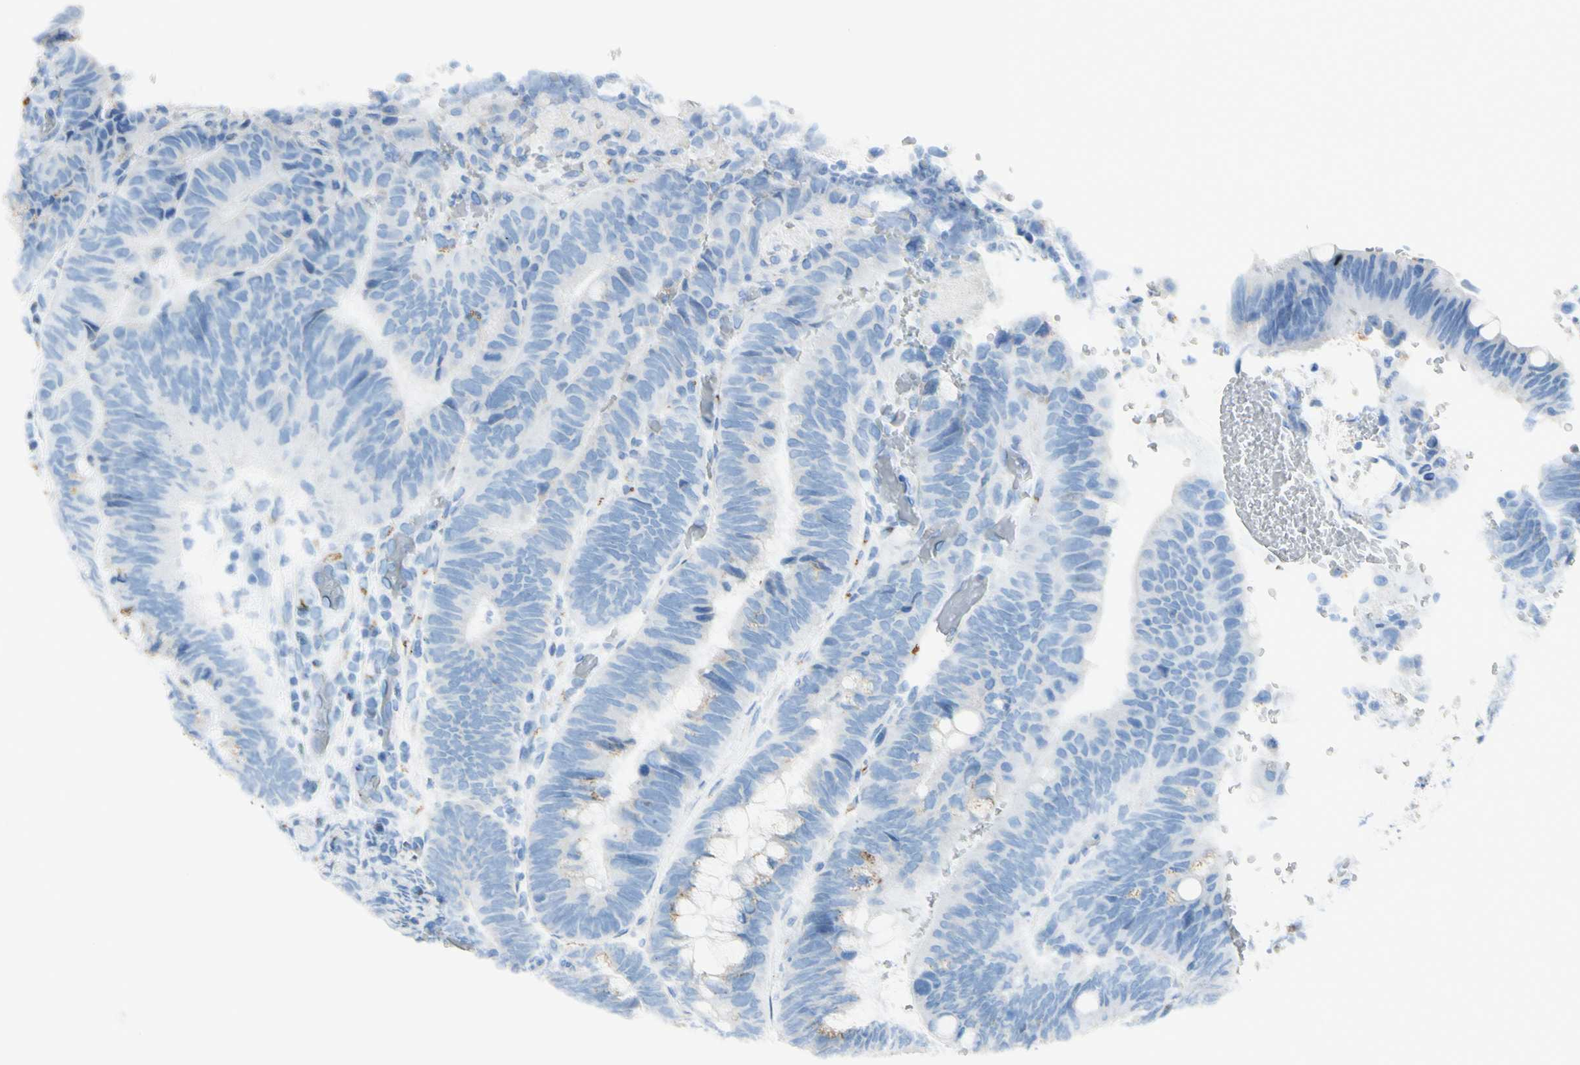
{"staining": {"intensity": "moderate", "quantity": "<25%", "location": "cytoplasmic/membranous"}, "tissue": "colorectal cancer", "cell_type": "Tumor cells", "image_type": "cancer", "snomed": [{"axis": "morphology", "description": "Normal tissue, NOS"}, {"axis": "morphology", "description": "Adenocarcinoma, NOS"}, {"axis": "topography", "description": "Rectum"}, {"axis": "topography", "description": "Peripheral nerve tissue"}], "caption": "Protein staining shows moderate cytoplasmic/membranous staining in about <25% of tumor cells in adenocarcinoma (colorectal).", "gene": "GALNT5", "patient": {"sex": "male", "age": 92}}